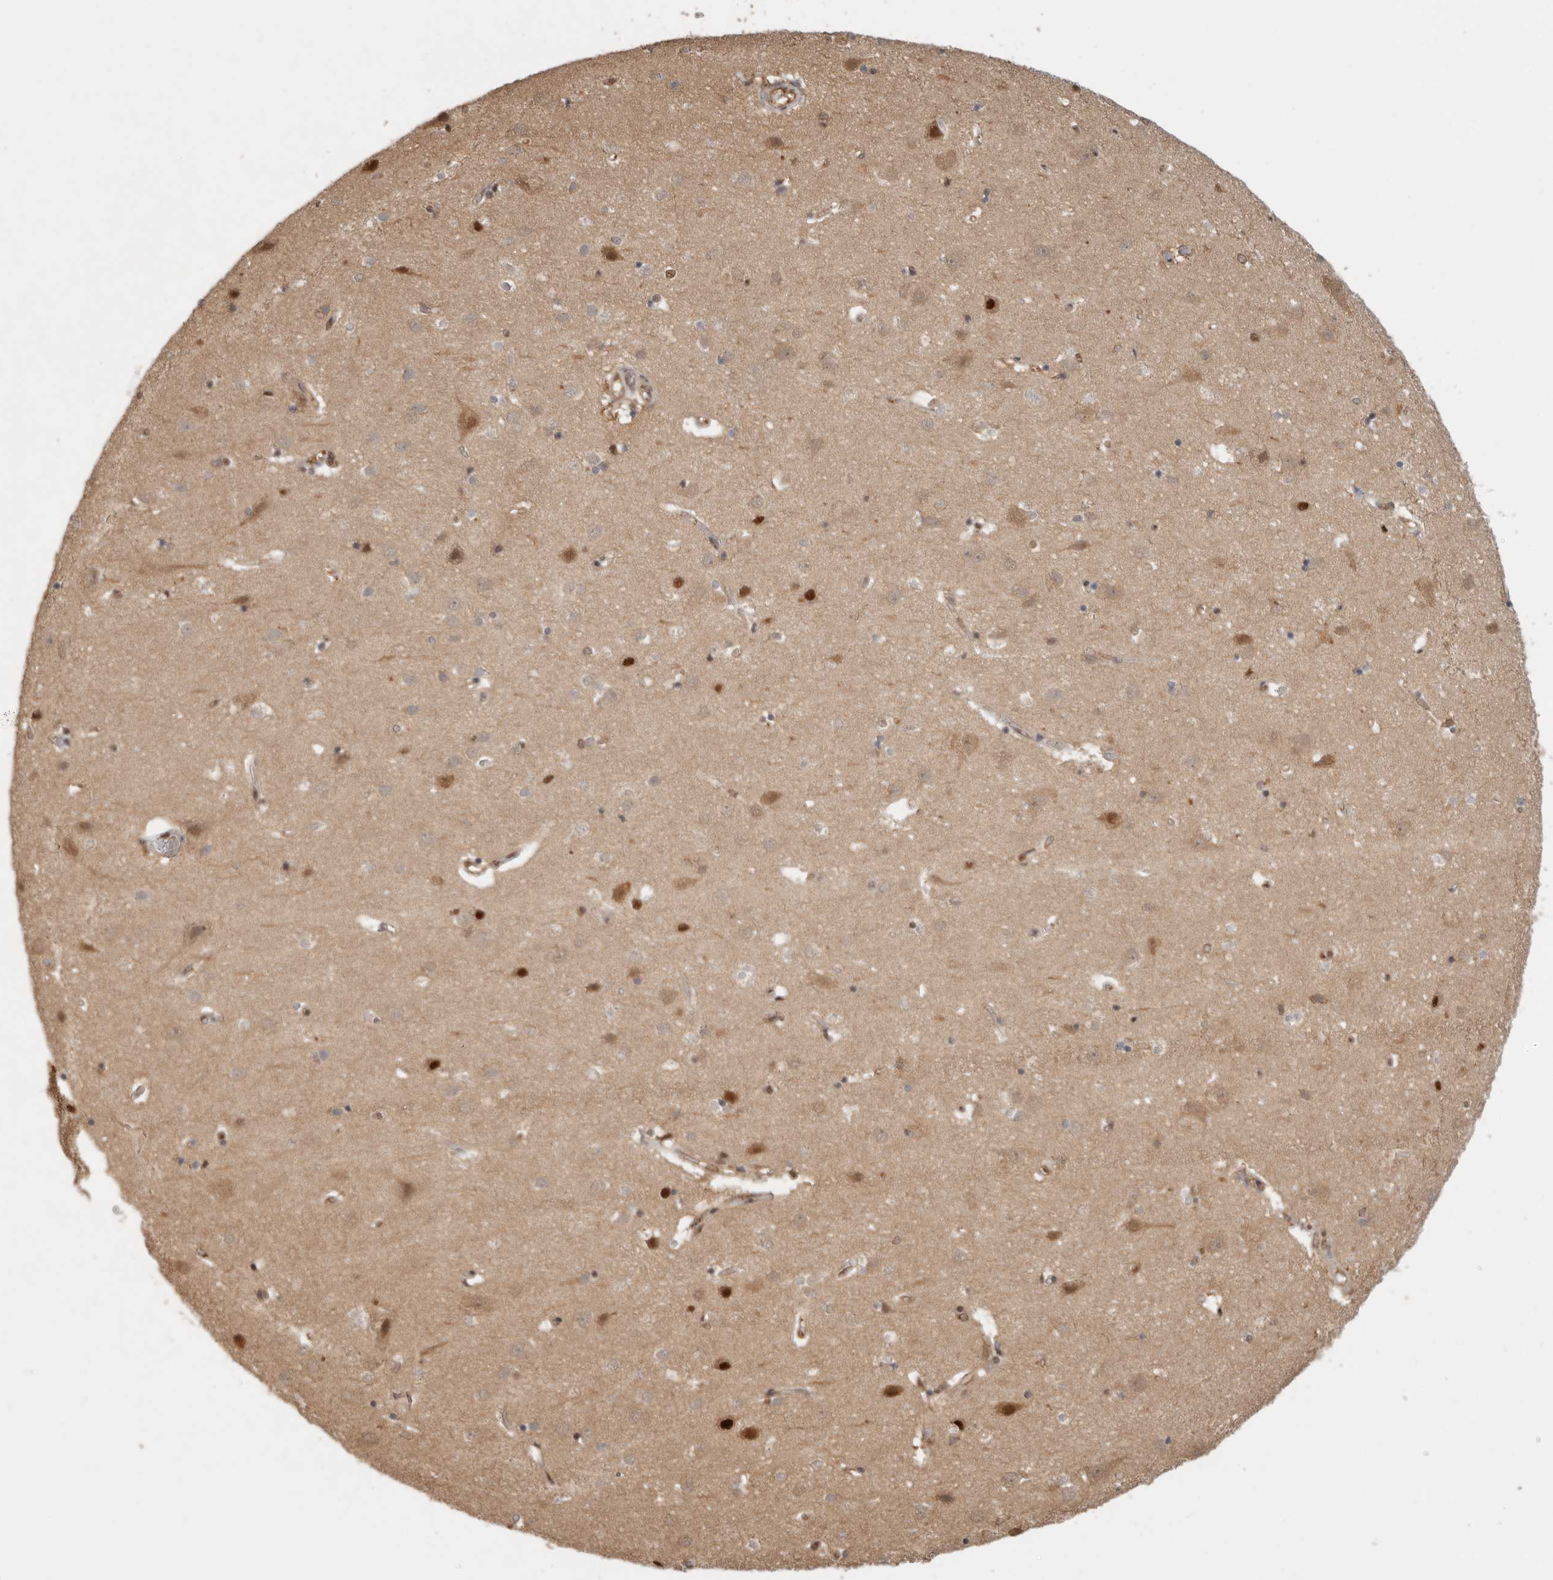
{"staining": {"intensity": "weak", "quantity": "25%-75%", "location": "cytoplasmic/membranous,nuclear"}, "tissue": "cerebral cortex", "cell_type": "Endothelial cells", "image_type": "normal", "snomed": [{"axis": "morphology", "description": "Normal tissue, NOS"}, {"axis": "topography", "description": "Cerebral cortex"}], "caption": "Cerebral cortex stained with DAB immunohistochemistry (IHC) reveals low levels of weak cytoplasmic/membranous,nuclear staining in about 25%-75% of endothelial cells.", "gene": "PSMA5", "patient": {"sex": "male", "age": 54}}